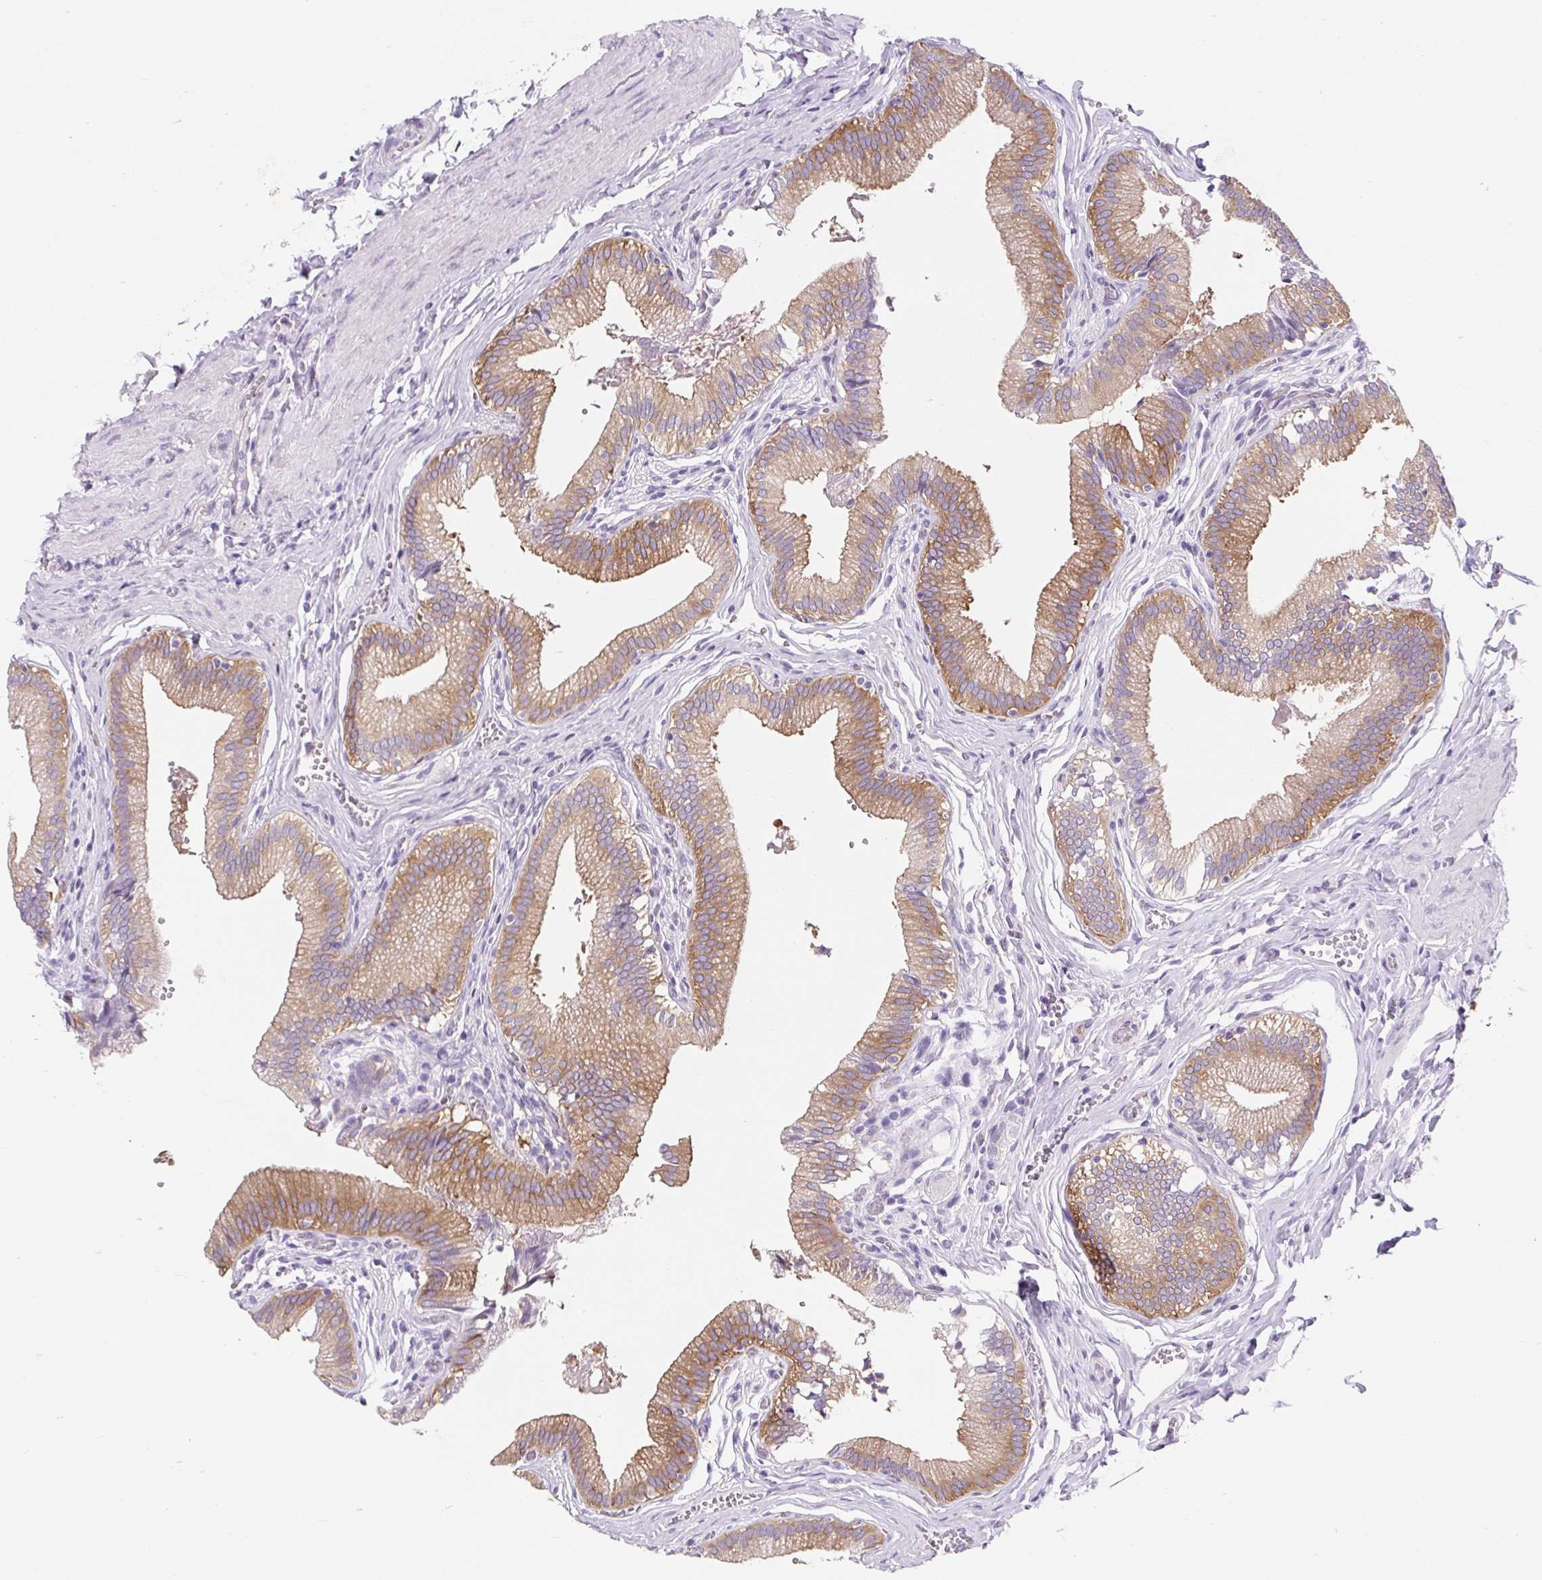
{"staining": {"intensity": "moderate", "quantity": ">75%", "location": "cytoplasmic/membranous"}, "tissue": "gallbladder", "cell_type": "Glandular cells", "image_type": "normal", "snomed": [{"axis": "morphology", "description": "Normal tissue, NOS"}, {"axis": "topography", "description": "Gallbladder"}, {"axis": "topography", "description": "Peripheral nerve tissue"}], "caption": "This is an image of immunohistochemistry staining of normal gallbladder, which shows moderate positivity in the cytoplasmic/membranous of glandular cells.", "gene": "BCAS1", "patient": {"sex": "male", "age": 17}}